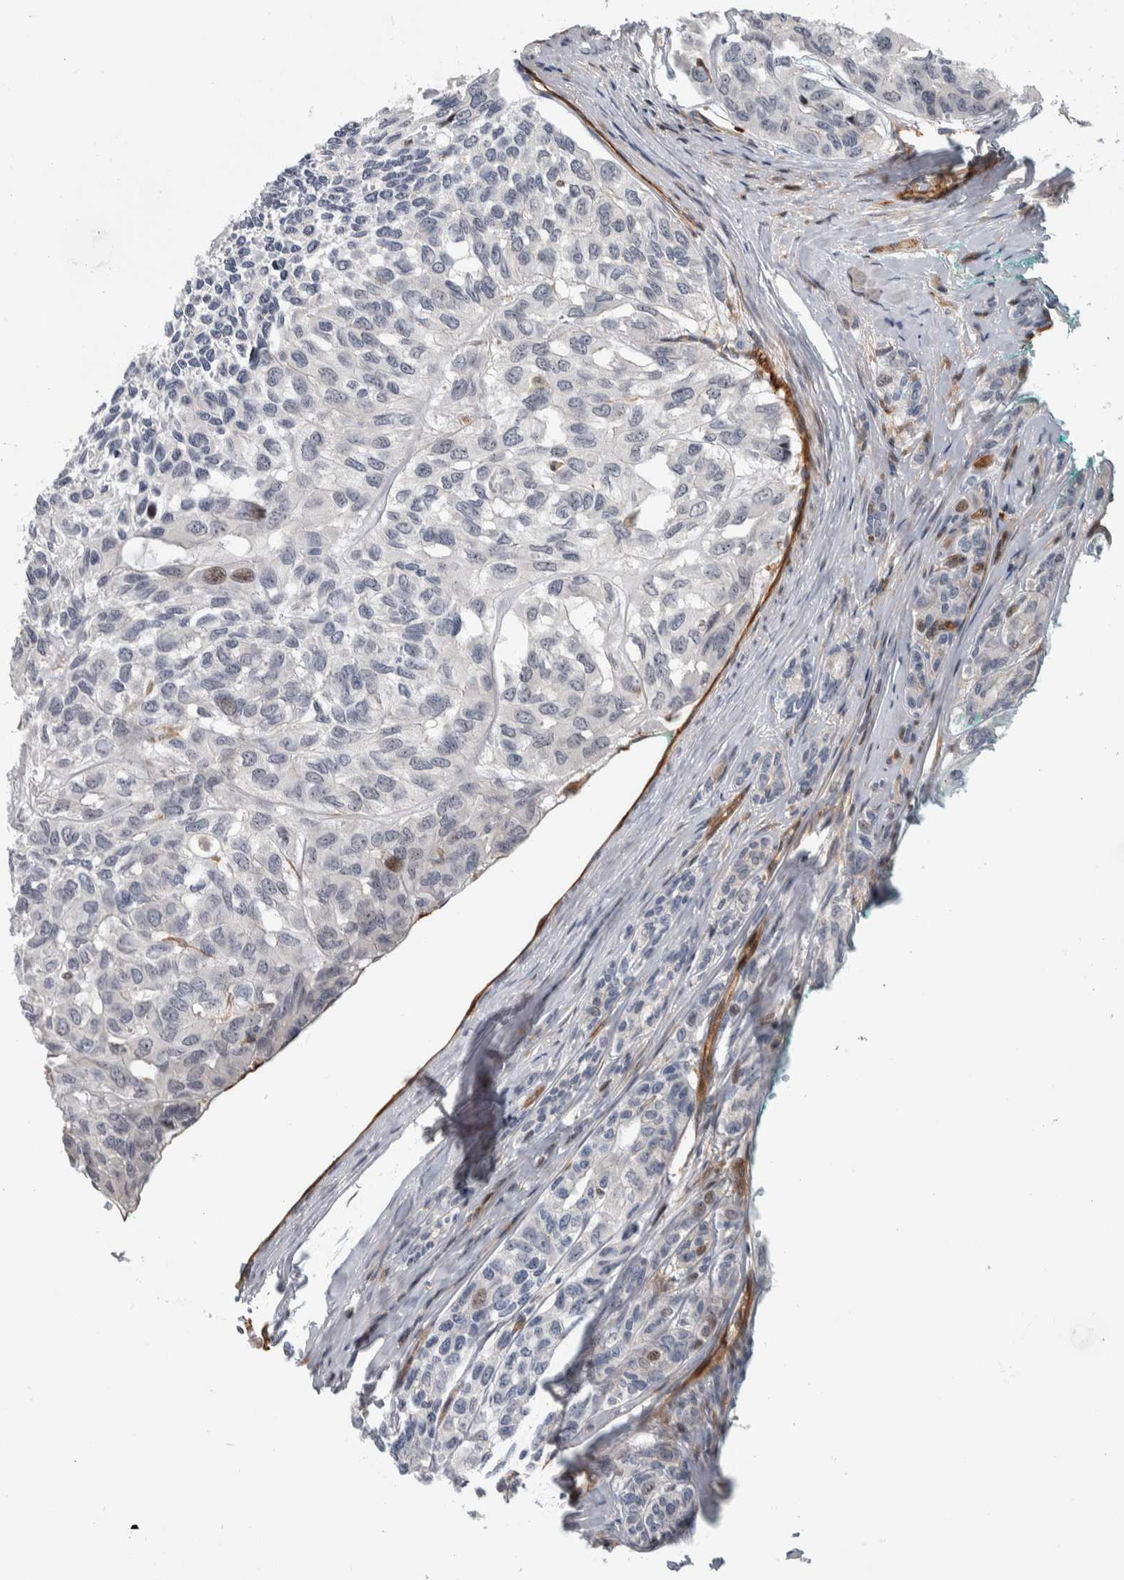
{"staining": {"intensity": "negative", "quantity": "none", "location": "none"}, "tissue": "head and neck cancer", "cell_type": "Tumor cells", "image_type": "cancer", "snomed": [{"axis": "morphology", "description": "Adenocarcinoma, NOS"}, {"axis": "topography", "description": "Salivary gland, NOS"}, {"axis": "topography", "description": "Head-Neck"}], "caption": "IHC photomicrograph of neoplastic tissue: head and neck adenocarcinoma stained with DAB shows no significant protein positivity in tumor cells. (Stains: DAB immunohistochemistry with hematoxylin counter stain, Microscopy: brightfield microscopy at high magnification).", "gene": "MSL1", "patient": {"sex": "female", "age": 76}}